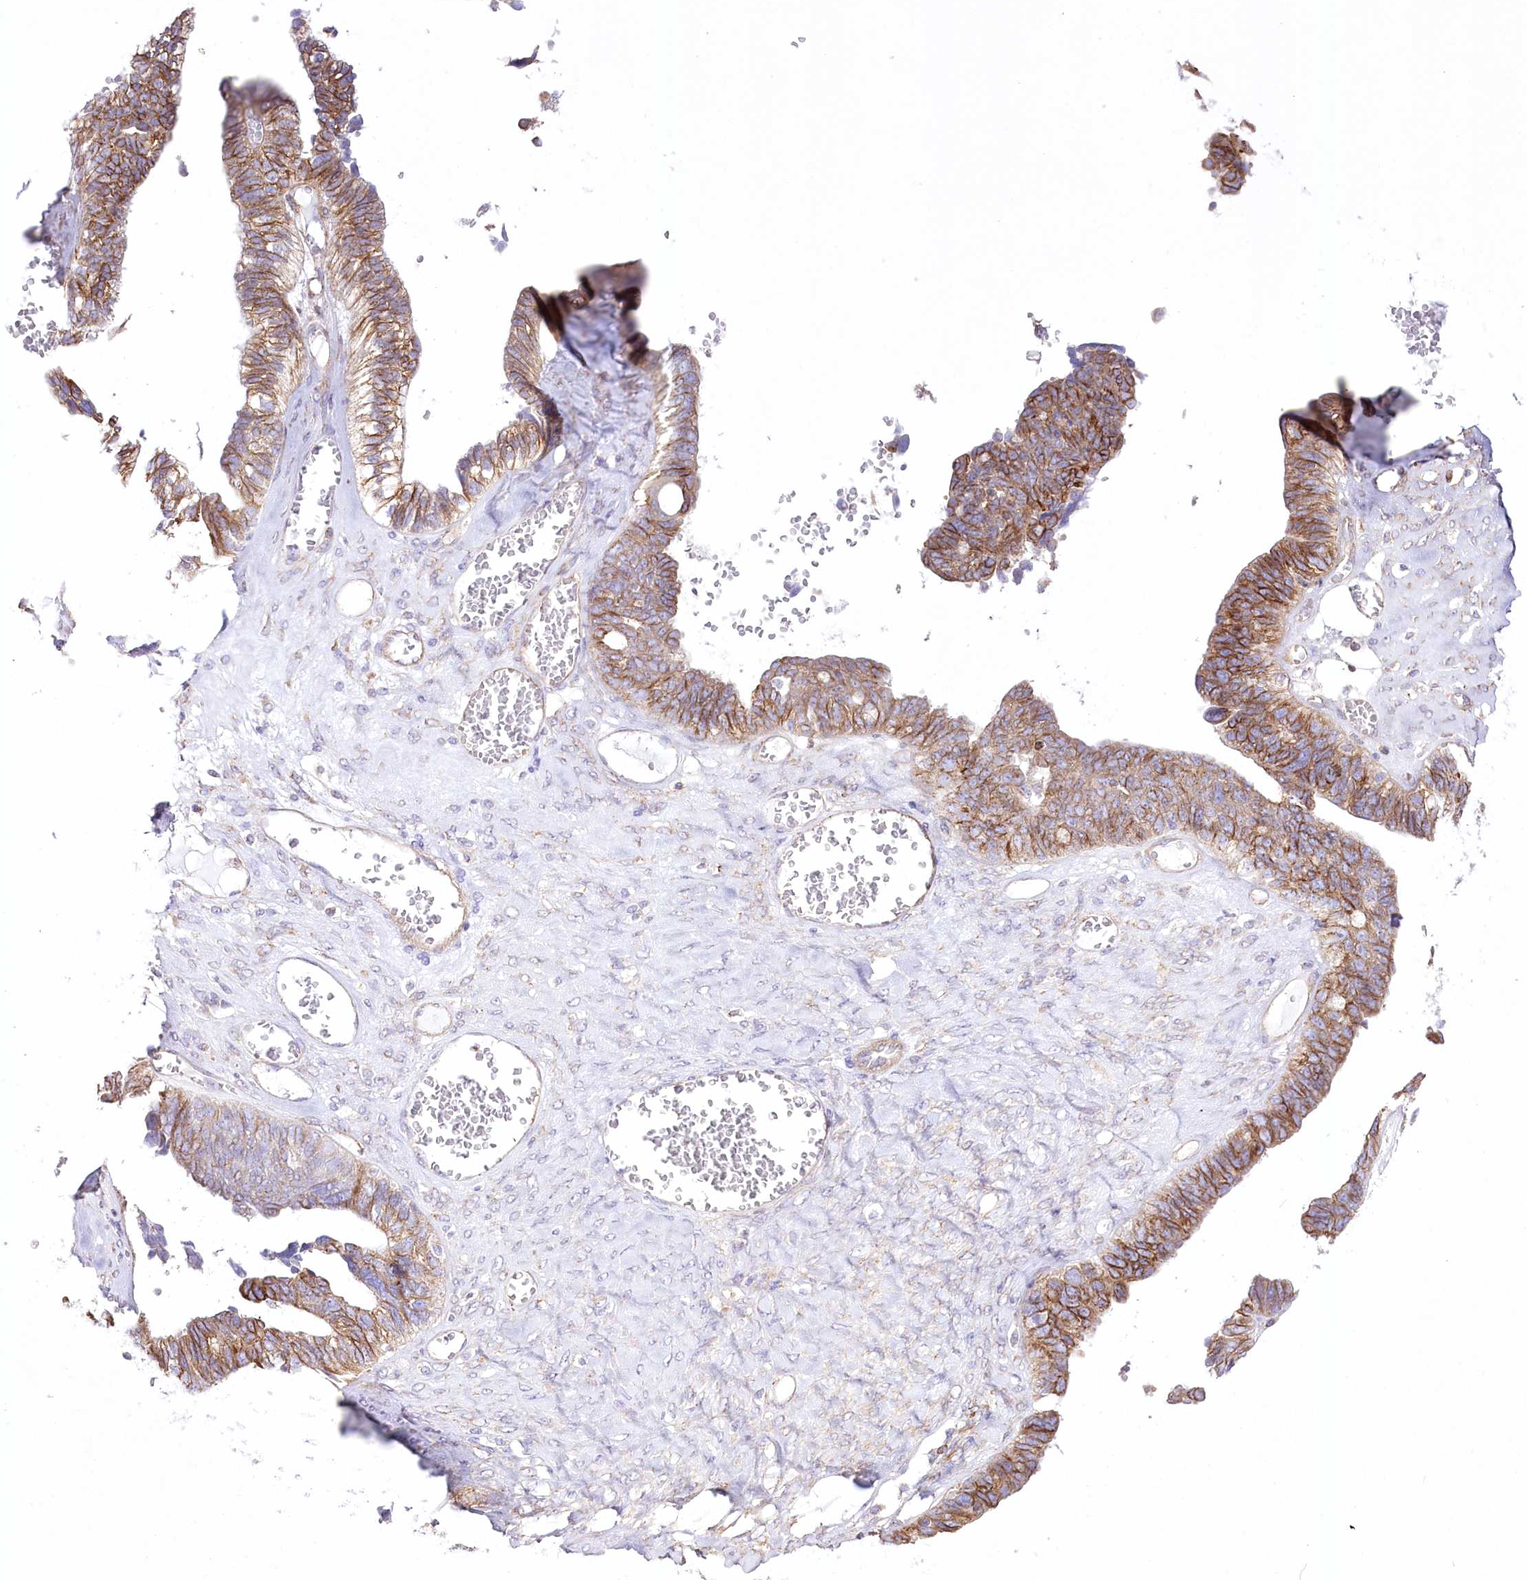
{"staining": {"intensity": "moderate", "quantity": ">75%", "location": "cytoplasmic/membranous"}, "tissue": "ovarian cancer", "cell_type": "Tumor cells", "image_type": "cancer", "snomed": [{"axis": "morphology", "description": "Cystadenocarcinoma, serous, NOS"}, {"axis": "topography", "description": "Ovary"}], "caption": "This is an image of immunohistochemistry (IHC) staining of ovarian cancer (serous cystadenocarcinoma), which shows moderate expression in the cytoplasmic/membranous of tumor cells.", "gene": "FAM216A", "patient": {"sex": "female", "age": 79}}